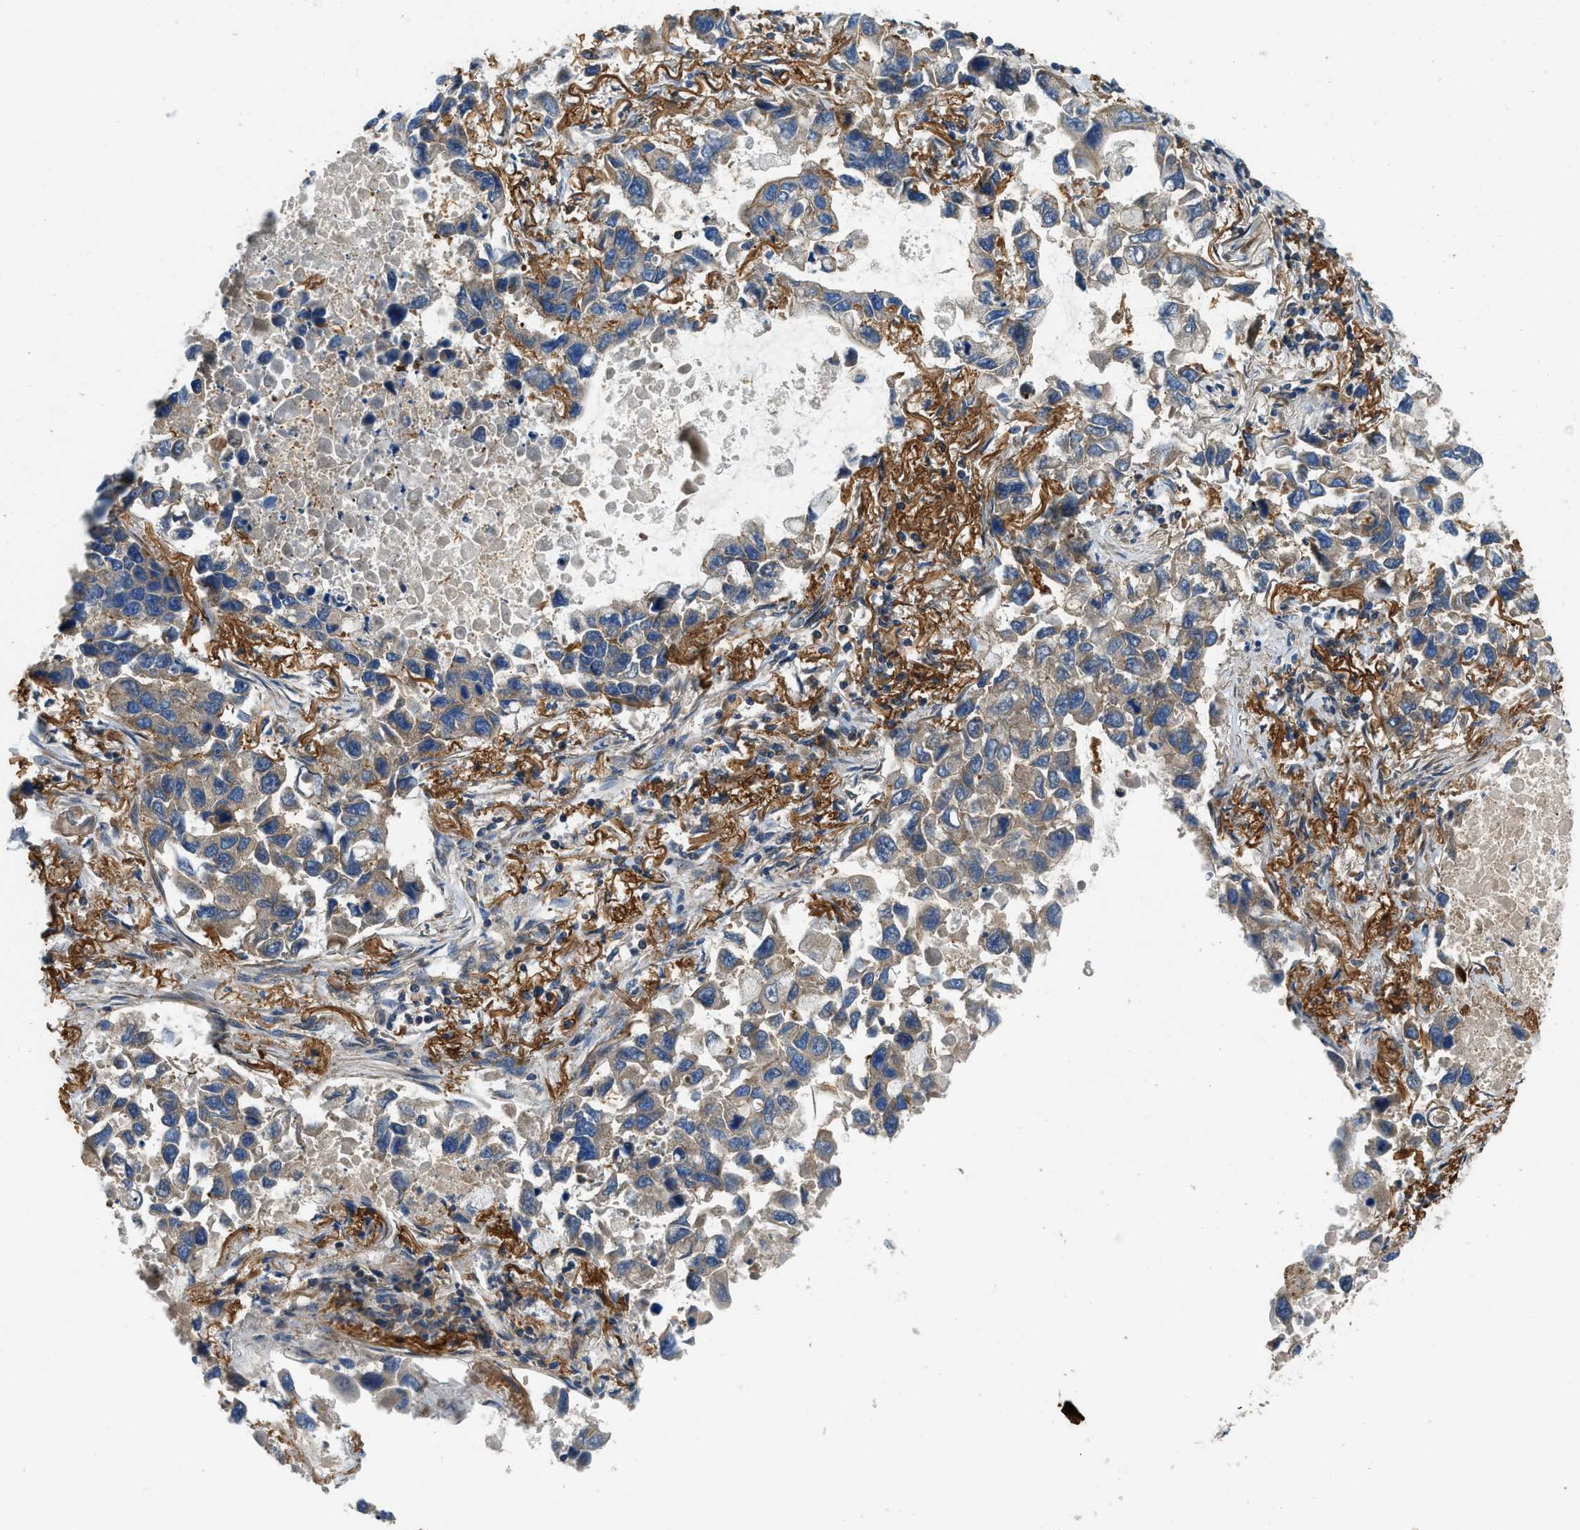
{"staining": {"intensity": "weak", "quantity": "25%-75%", "location": "cytoplasmic/membranous"}, "tissue": "lung cancer", "cell_type": "Tumor cells", "image_type": "cancer", "snomed": [{"axis": "morphology", "description": "Adenocarcinoma, NOS"}, {"axis": "topography", "description": "Lung"}], "caption": "There is low levels of weak cytoplasmic/membranous positivity in tumor cells of lung cancer, as demonstrated by immunohistochemical staining (brown color).", "gene": "NYNRIN", "patient": {"sex": "male", "age": 64}}